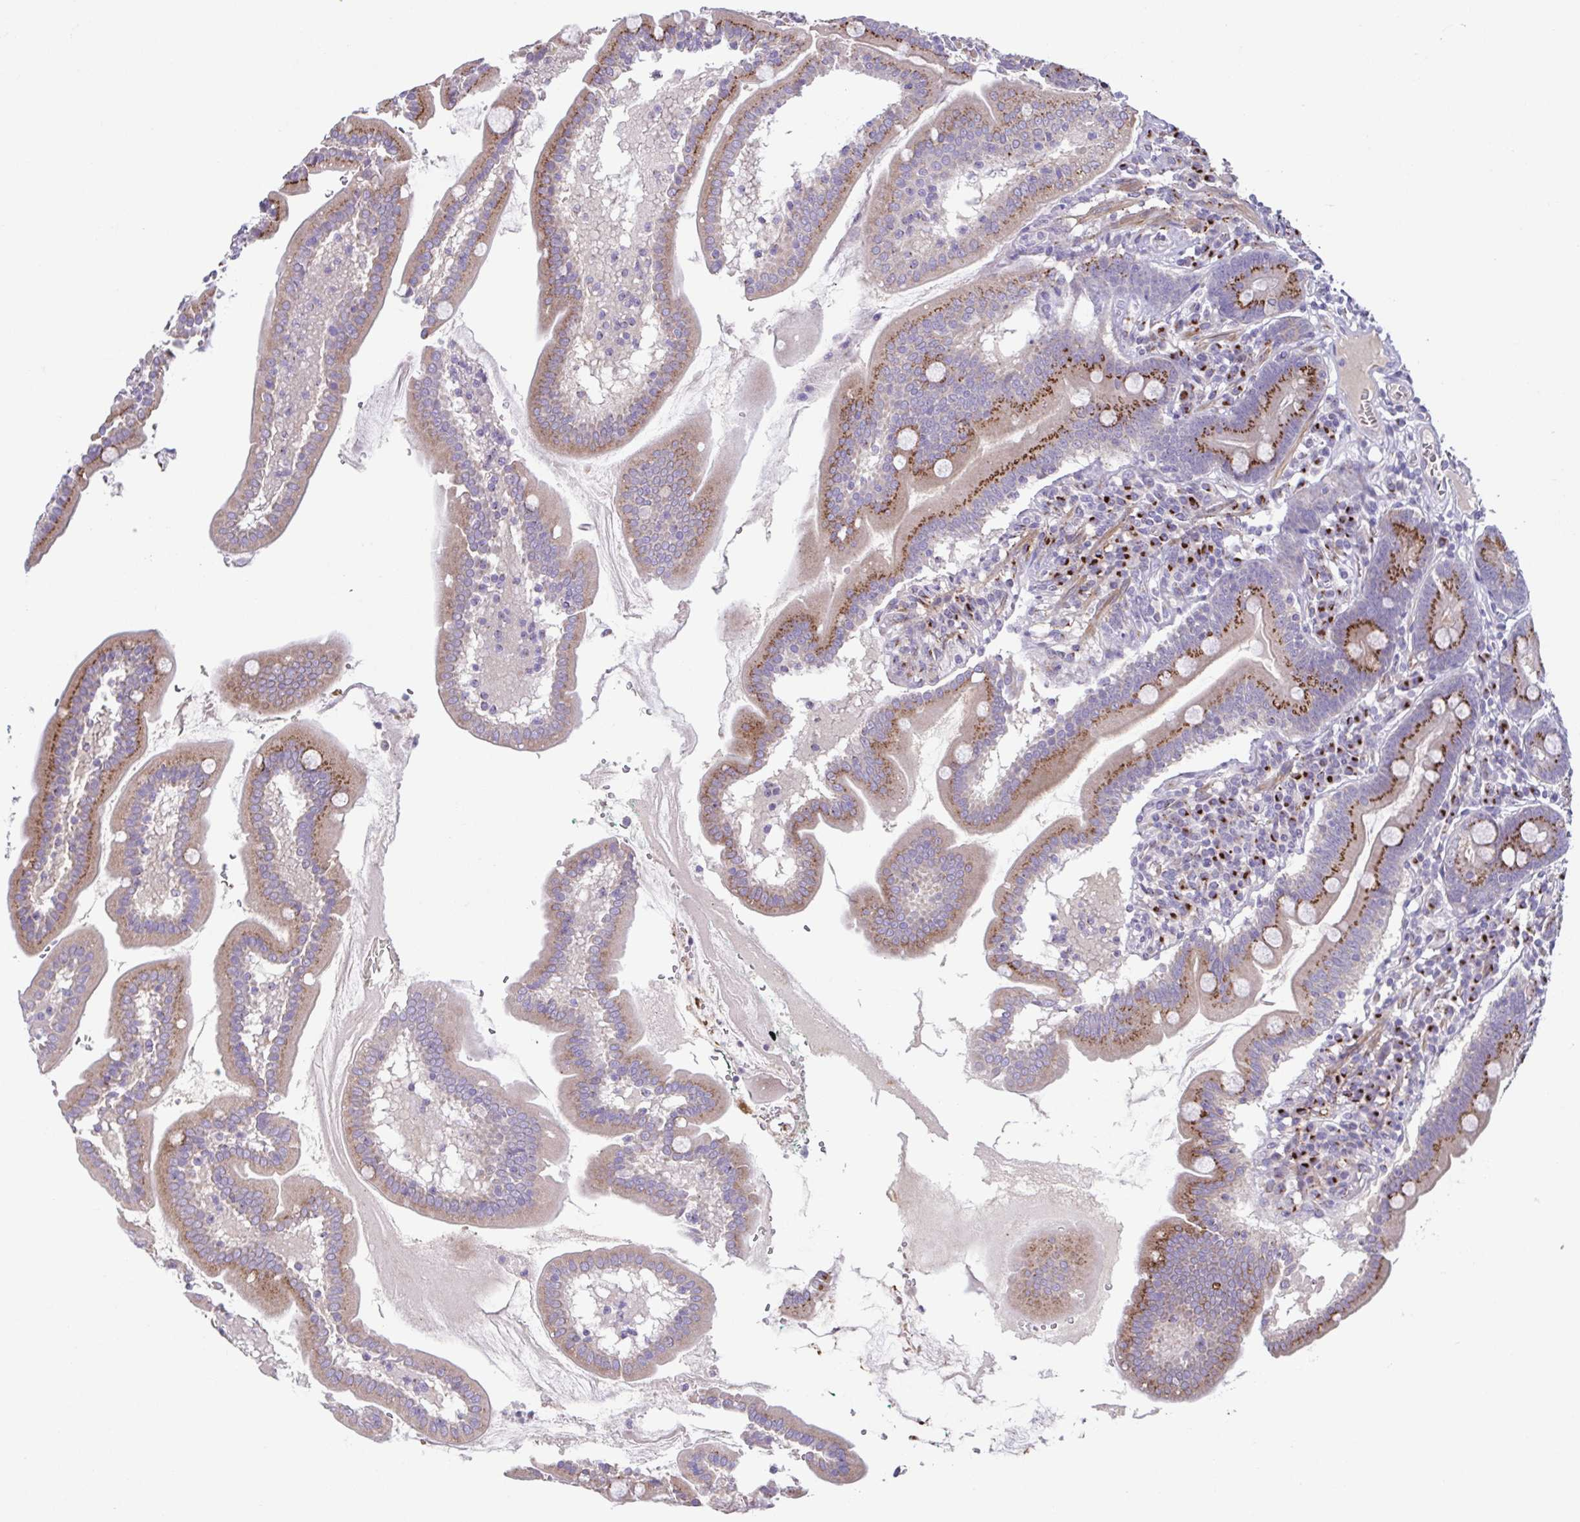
{"staining": {"intensity": "moderate", "quantity": ">75%", "location": "cytoplasmic/membranous"}, "tissue": "duodenum", "cell_type": "Glandular cells", "image_type": "normal", "snomed": [{"axis": "morphology", "description": "Normal tissue, NOS"}, {"axis": "topography", "description": "Duodenum"}], "caption": "Immunohistochemistry (IHC) of unremarkable human duodenum displays medium levels of moderate cytoplasmic/membranous expression in approximately >75% of glandular cells.", "gene": "COL17A1", "patient": {"sex": "female", "age": 67}}